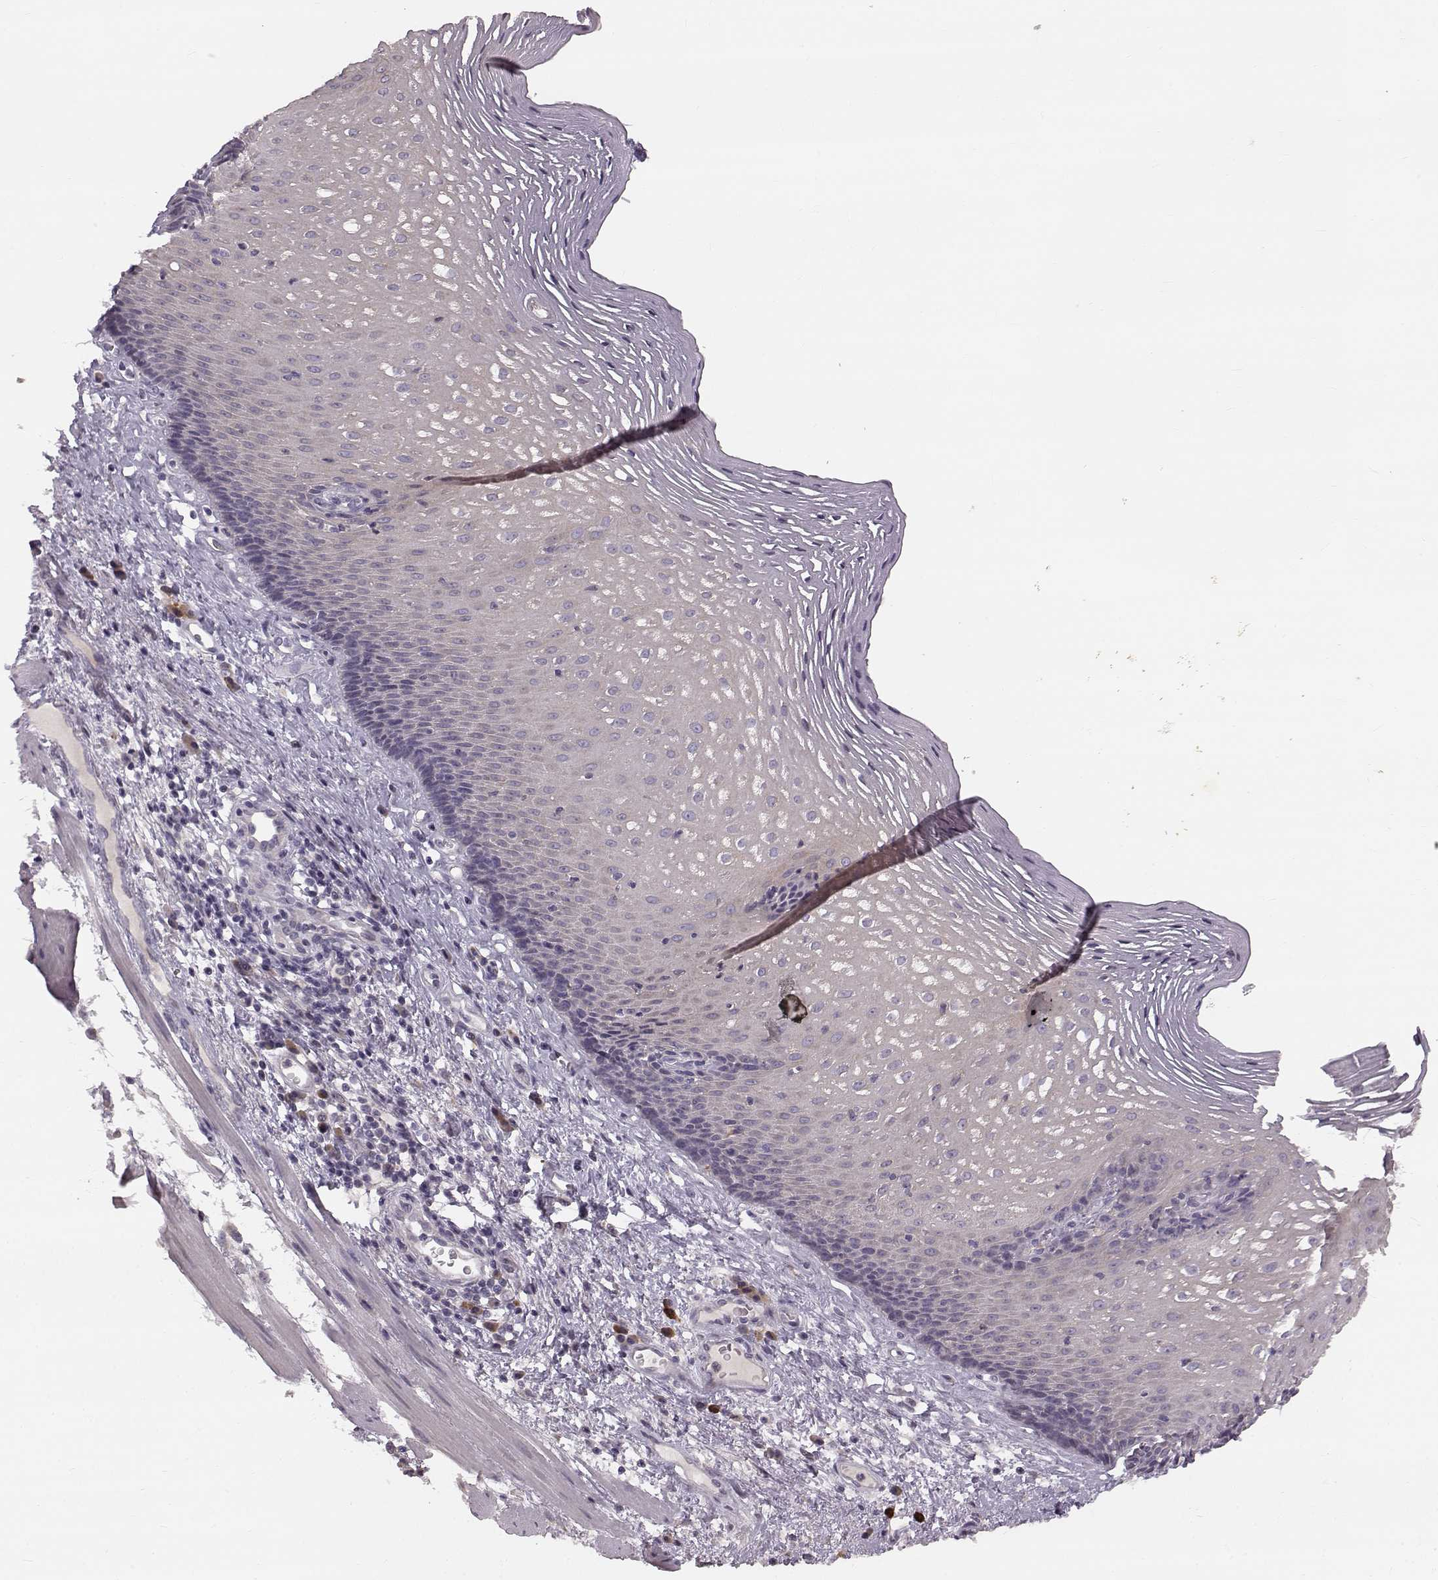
{"staining": {"intensity": "weak", "quantity": "25%-75%", "location": "cytoplasmic/membranous"}, "tissue": "esophagus", "cell_type": "Squamous epithelial cells", "image_type": "normal", "snomed": [{"axis": "morphology", "description": "Normal tissue, NOS"}, {"axis": "topography", "description": "Esophagus"}], "caption": "Human esophagus stained for a protein (brown) exhibits weak cytoplasmic/membranous positive positivity in approximately 25%-75% of squamous epithelial cells.", "gene": "ACSL6", "patient": {"sex": "male", "age": 76}}